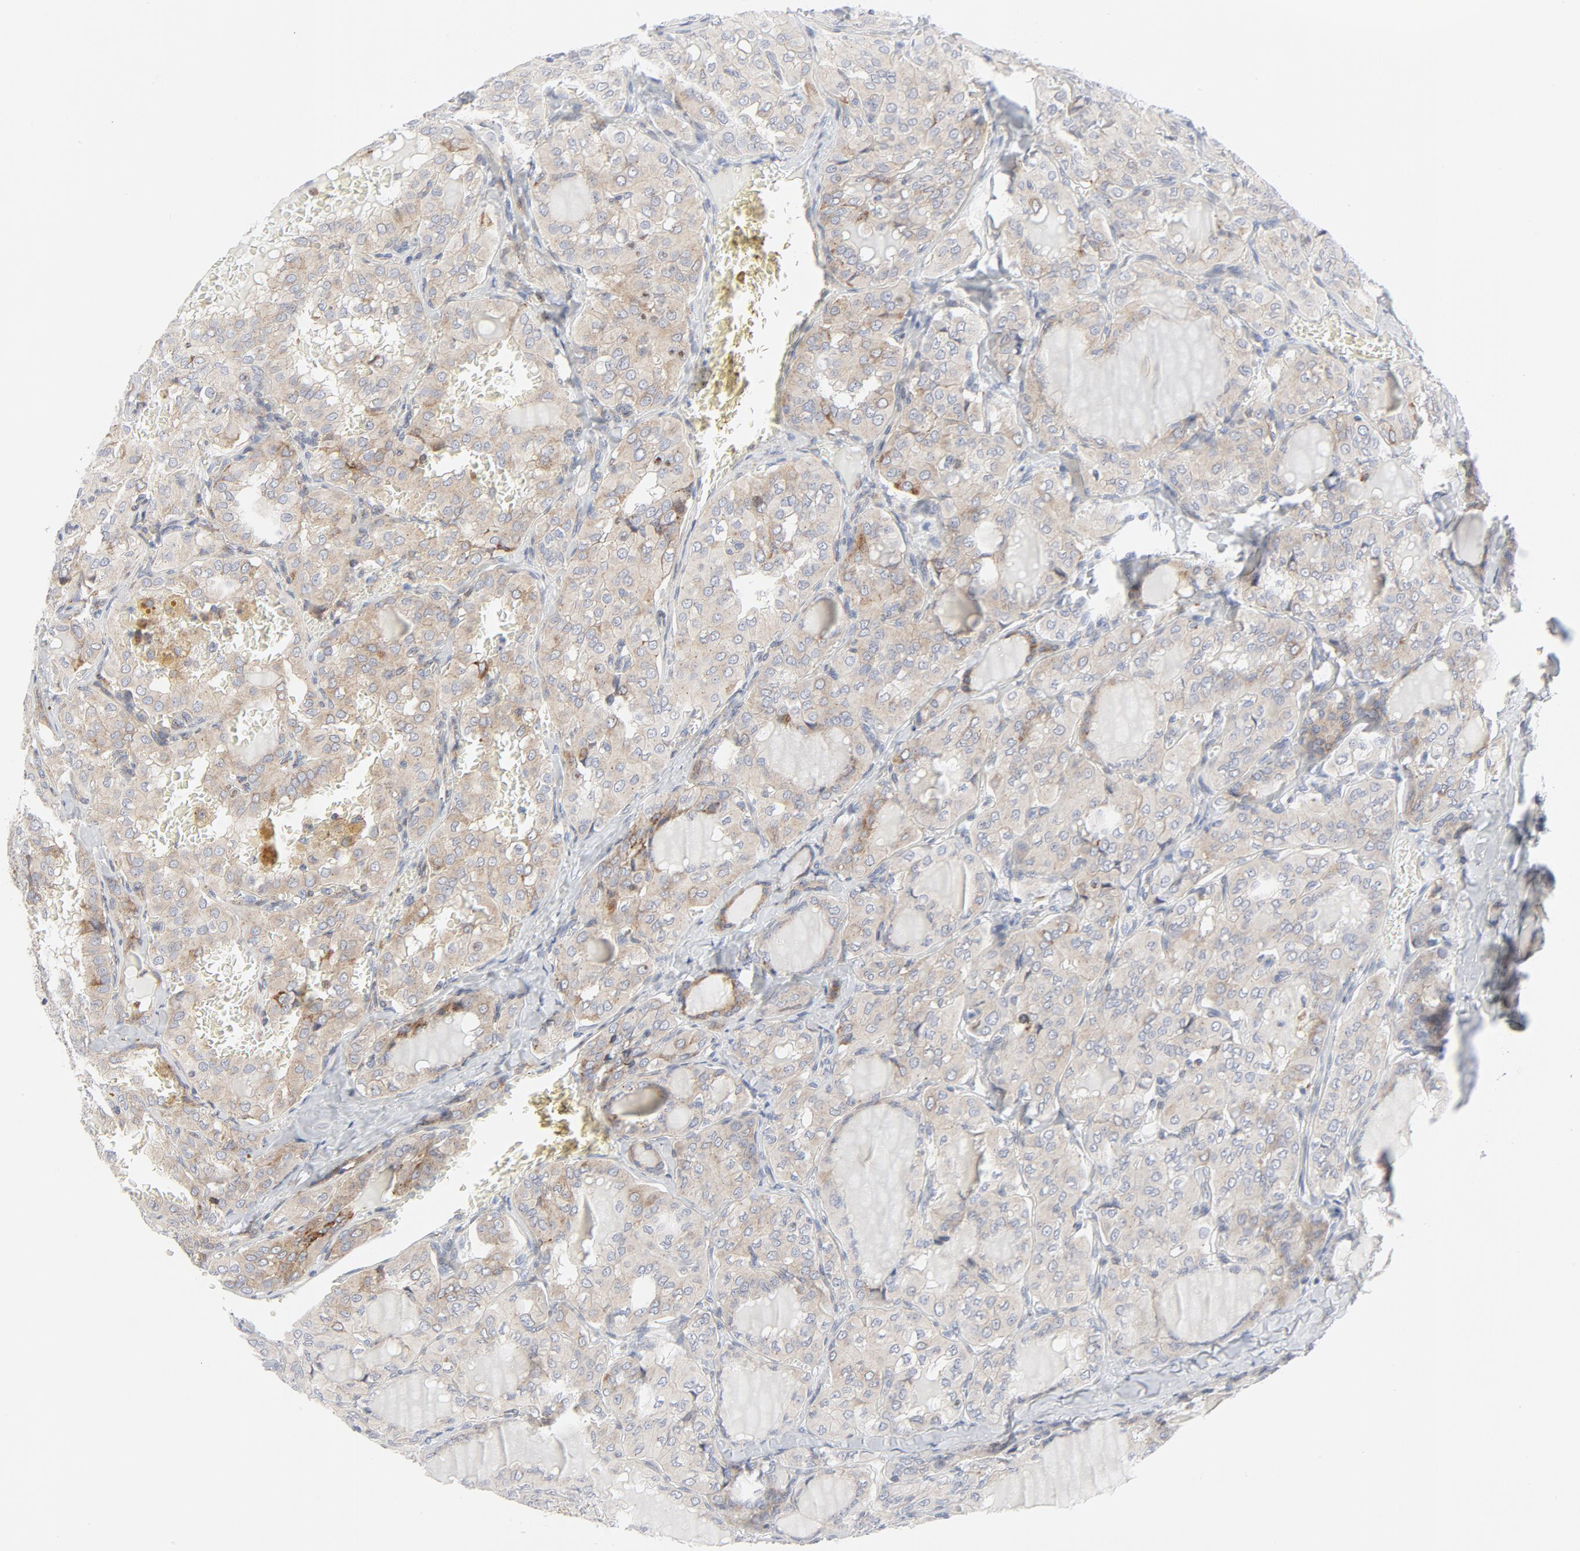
{"staining": {"intensity": "weak", "quantity": ">75%", "location": "cytoplasmic/membranous"}, "tissue": "thyroid cancer", "cell_type": "Tumor cells", "image_type": "cancer", "snomed": [{"axis": "morphology", "description": "Papillary adenocarcinoma, NOS"}, {"axis": "topography", "description": "Thyroid gland"}], "caption": "Brown immunohistochemical staining in thyroid cancer (papillary adenocarcinoma) reveals weak cytoplasmic/membranous staining in about >75% of tumor cells.", "gene": "LRP6", "patient": {"sex": "male", "age": 20}}